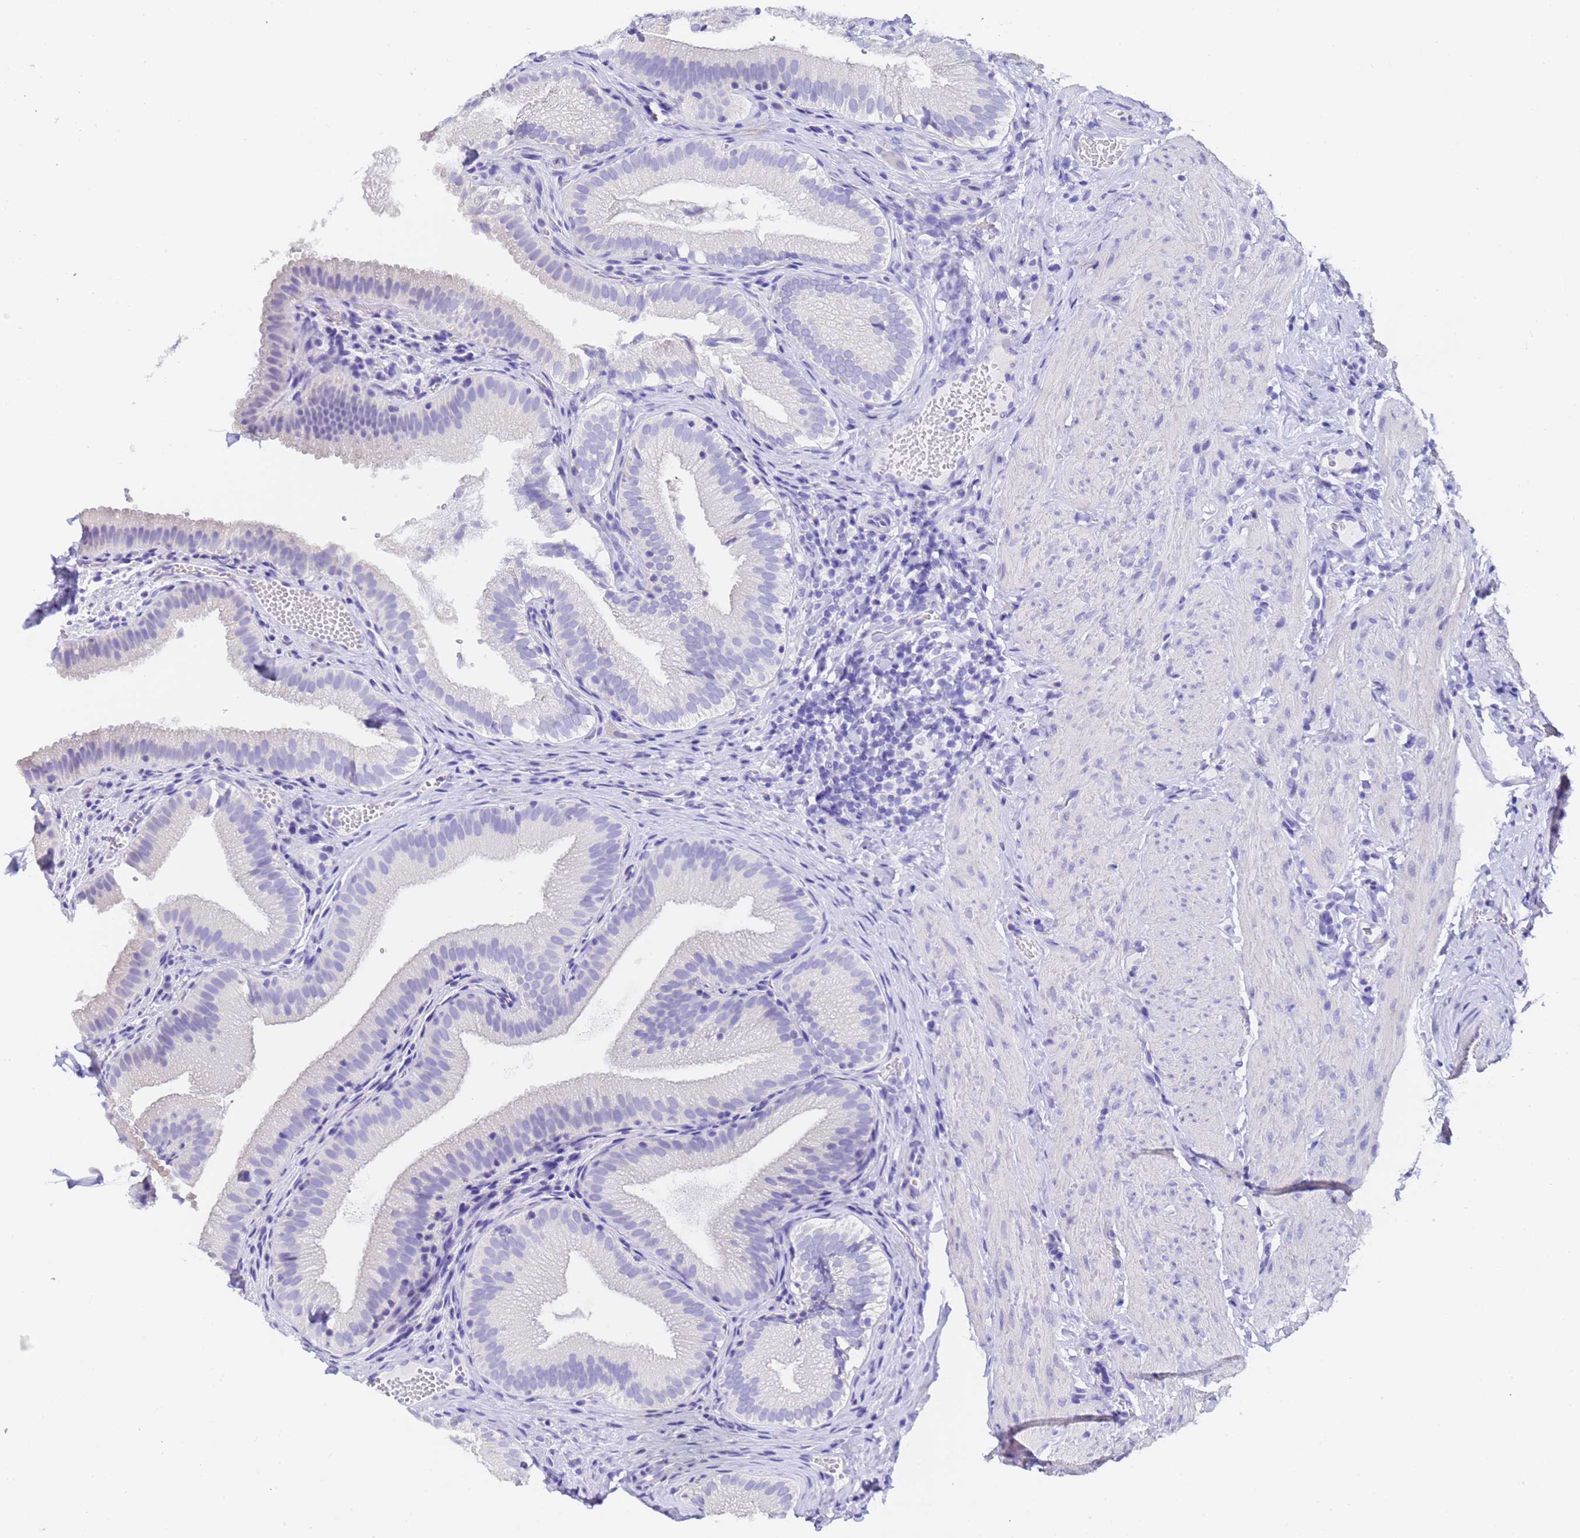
{"staining": {"intensity": "negative", "quantity": "none", "location": "none"}, "tissue": "gallbladder", "cell_type": "Glandular cells", "image_type": "normal", "snomed": [{"axis": "morphology", "description": "Normal tissue, NOS"}, {"axis": "topography", "description": "Gallbladder"}], "caption": "Histopathology image shows no protein positivity in glandular cells of normal gallbladder.", "gene": "GABRA1", "patient": {"sex": "female", "age": 30}}